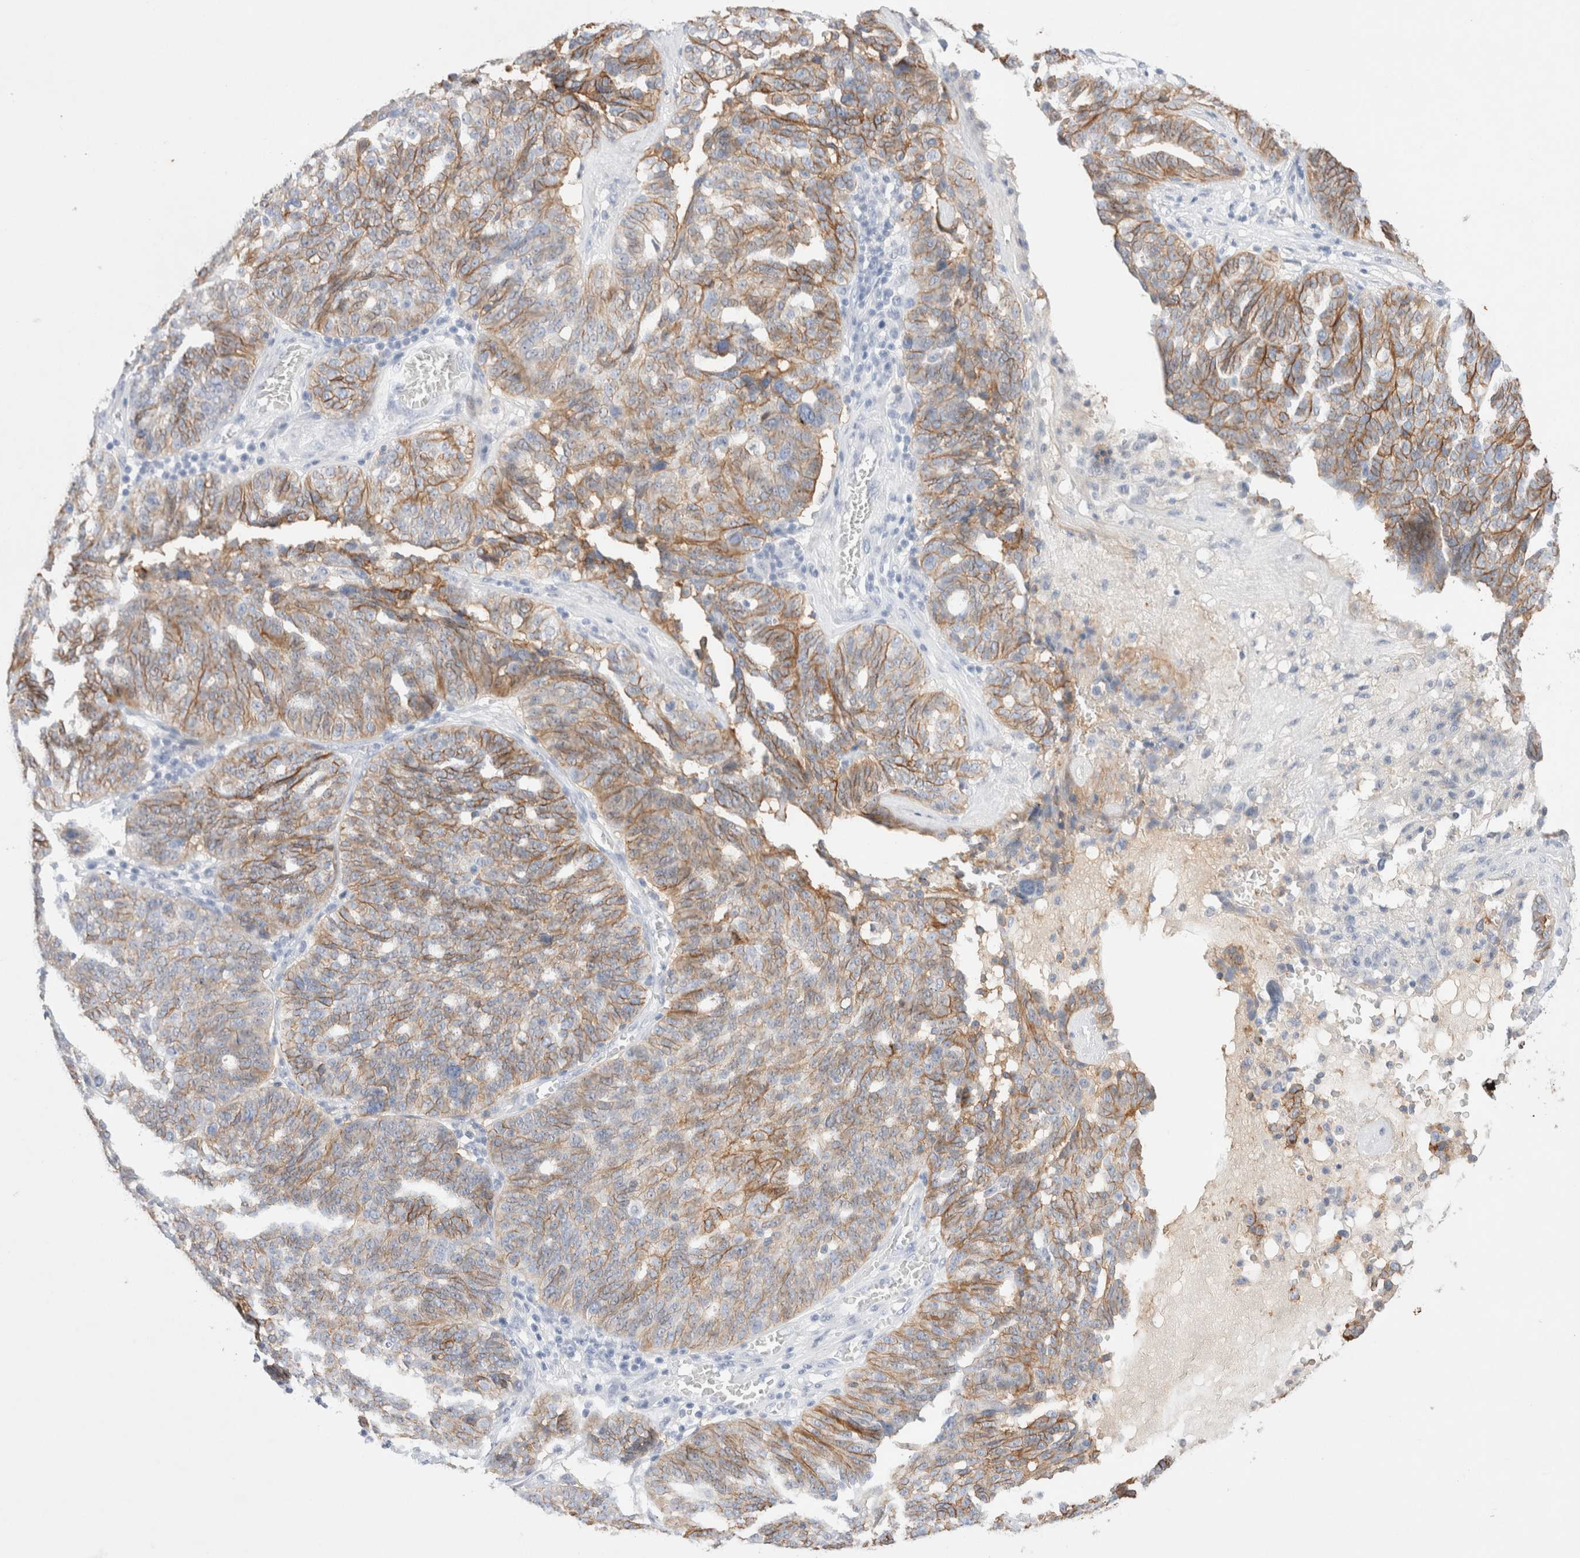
{"staining": {"intensity": "moderate", "quantity": "25%-75%", "location": "cytoplasmic/membranous"}, "tissue": "ovarian cancer", "cell_type": "Tumor cells", "image_type": "cancer", "snomed": [{"axis": "morphology", "description": "Cystadenocarcinoma, serous, NOS"}, {"axis": "topography", "description": "Ovary"}], "caption": "The immunohistochemical stain shows moderate cytoplasmic/membranous staining in tumor cells of ovarian cancer (serous cystadenocarcinoma) tissue. The staining was performed using DAB (3,3'-diaminobenzidine) to visualize the protein expression in brown, while the nuclei were stained in blue with hematoxylin (Magnification: 20x).", "gene": "EPCAM", "patient": {"sex": "female", "age": 59}}